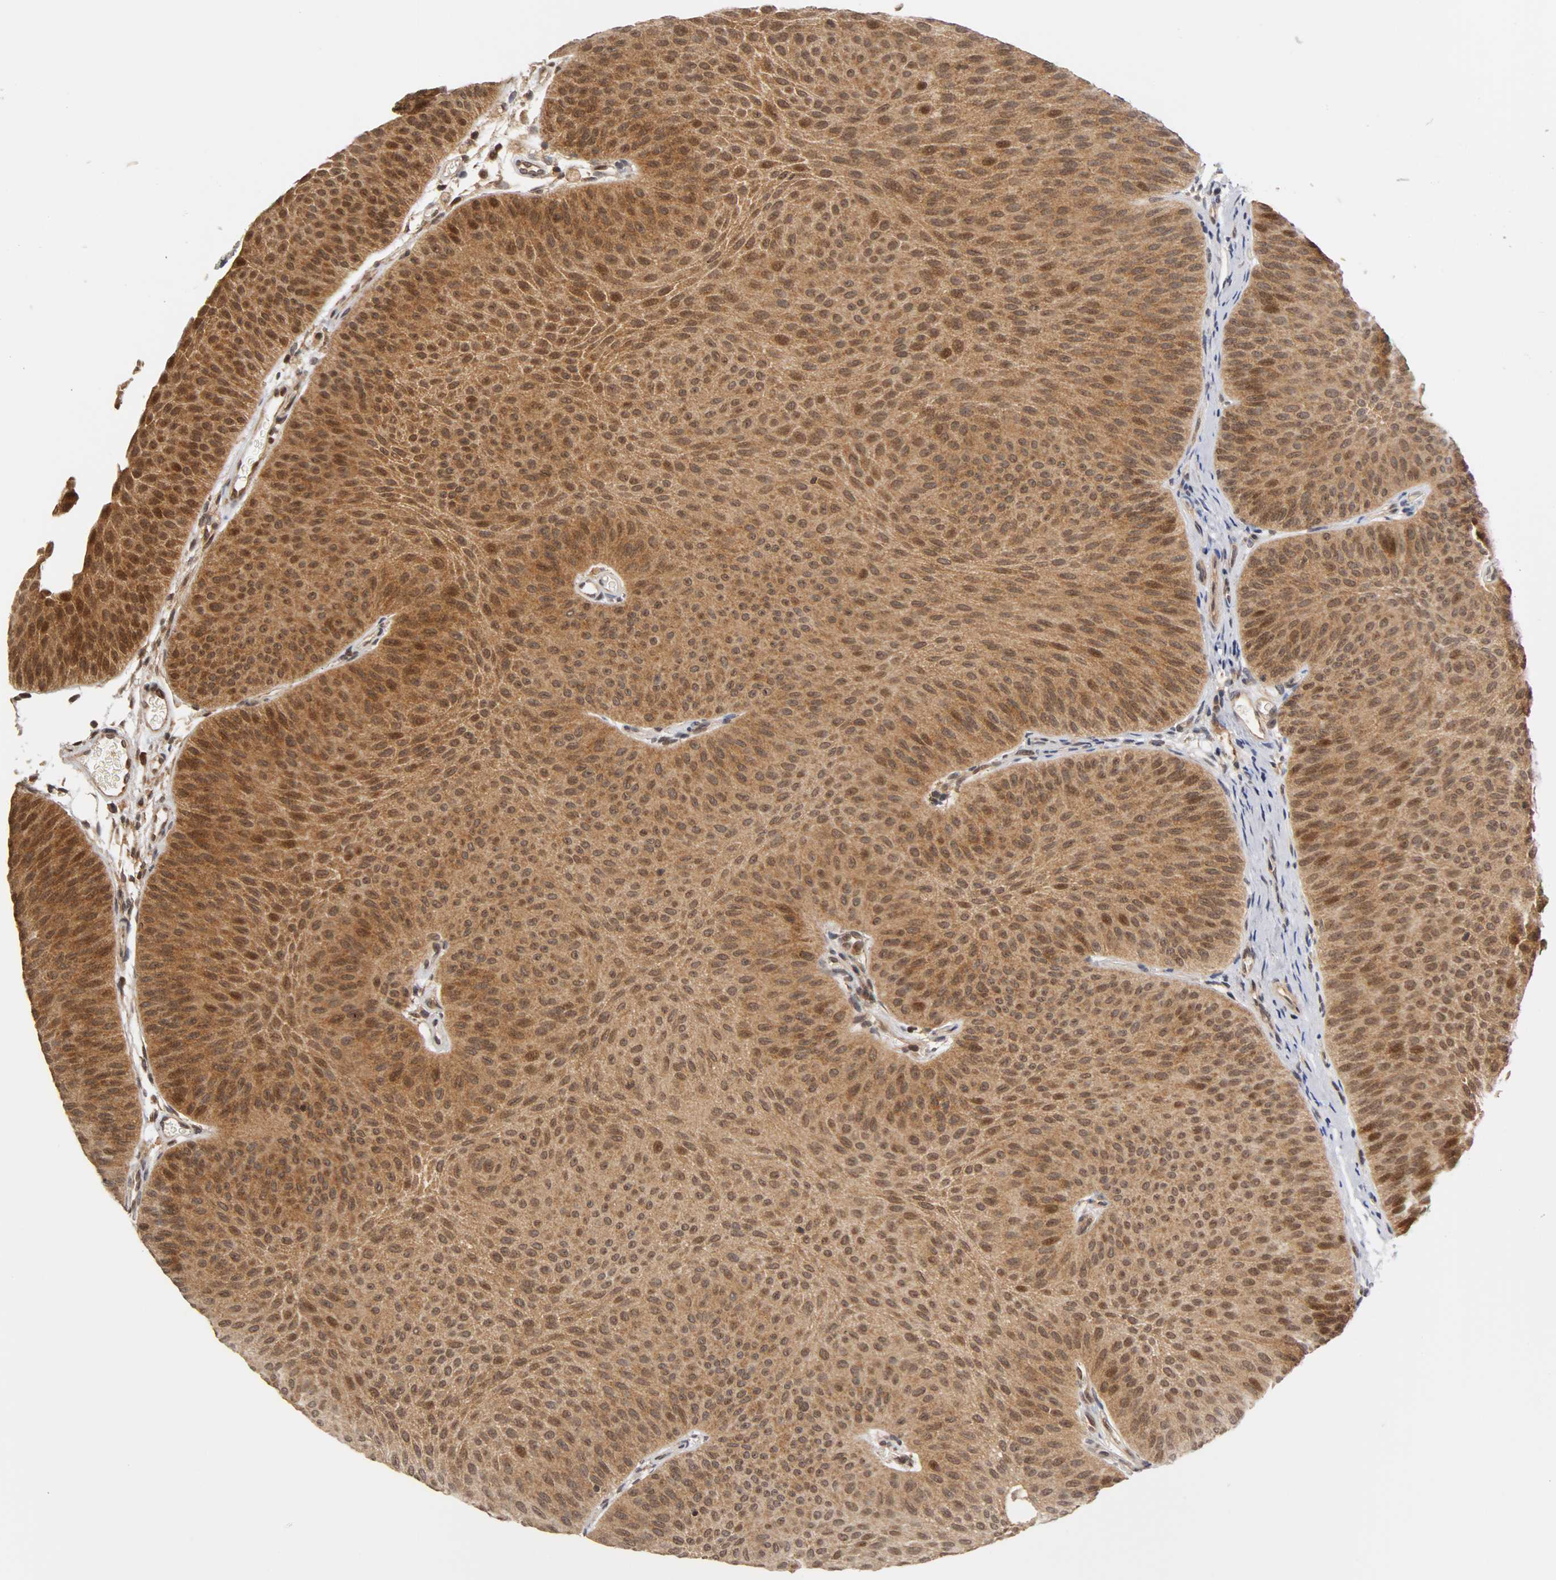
{"staining": {"intensity": "strong", "quantity": ">75%", "location": "cytoplasmic/membranous,nuclear"}, "tissue": "urothelial cancer", "cell_type": "Tumor cells", "image_type": "cancer", "snomed": [{"axis": "morphology", "description": "Urothelial carcinoma, Low grade"}, {"axis": "topography", "description": "Urinary bladder"}], "caption": "Urothelial cancer stained with immunohistochemistry demonstrates strong cytoplasmic/membranous and nuclear staining in approximately >75% of tumor cells. (Brightfield microscopy of DAB IHC at high magnification).", "gene": "UBE2M", "patient": {"sex": "female", "age": 60}}